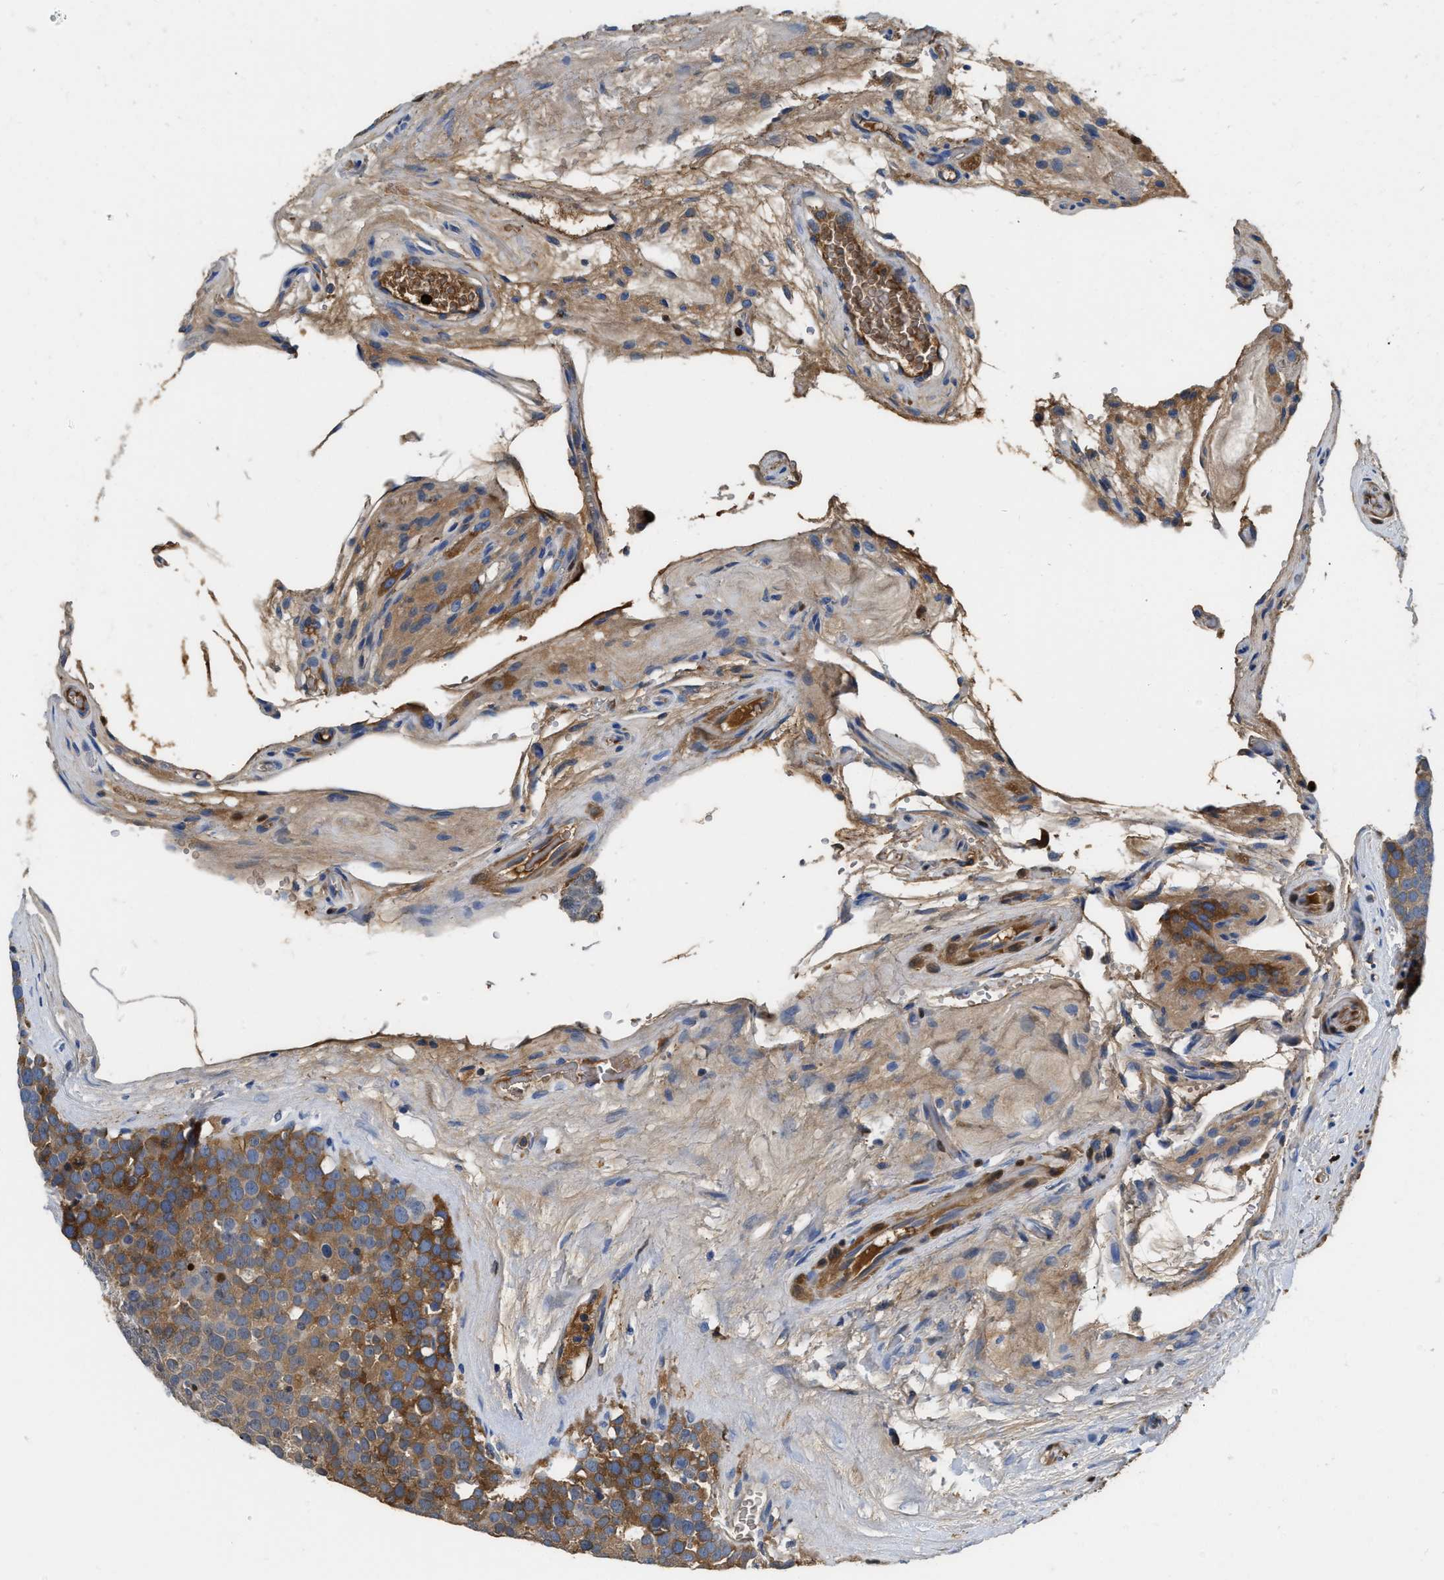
{"staining": {"intensity": "moderate", "quantity": ">75%", "location": "cytoplasmic/membranous"}, "tissue": "testis cancer", "cell_type": "Tumor cells", "image_type": "cancer", "snomed": [{"axis": "morphology", "description": "Seminoma, NOS"}, {"axis": "topography", "description": "Testis"}], "caption": "Immunohistochemistry (DAB (3,3'-diaminobenzidine)) staining of human testis cancer demonstrates moderate cytoplasmic/membranous protein positivity in about >75% of tumor cells.", "gene": "GC", "patient": {"sex": "male", "age": 71}}